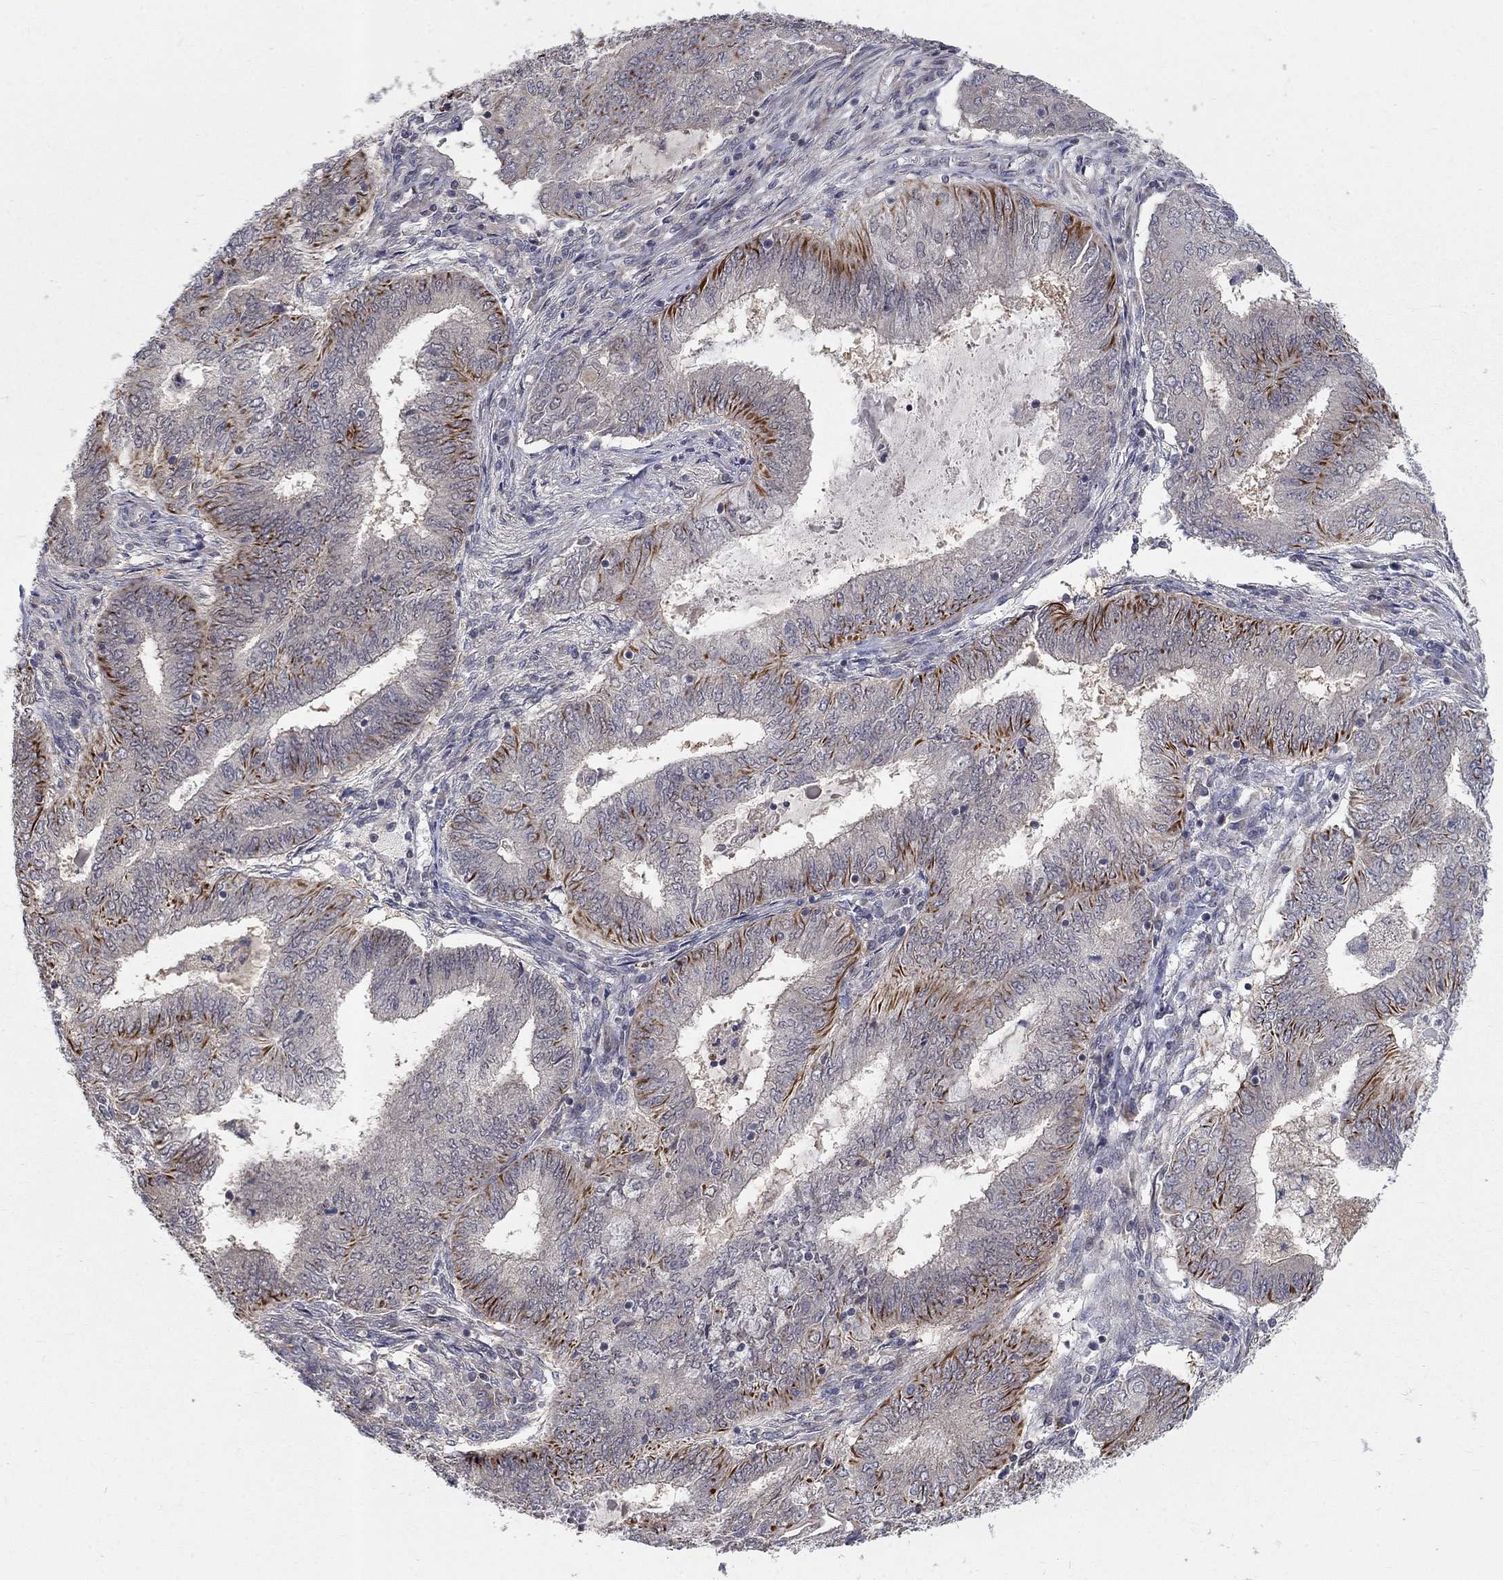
{"staining": {"intensity": "strong", "quantity": "<25%", "location": "cytoplasmic/membranous"}, "tissue": "endometrial cancer", "cell_type": "Tumor cells", "image_type": "cancer", "snomed": [{"axis": "morphology", "description": "Adenocarcinoma, NOS"}, {"axis": "topography", "description": "Endometrium"}], "caption": "Adenocarcinoma (endometrial) was stained to show a protein in brown. There is medium levels of strong cytoplasmic/membranous expression in about <25% of tumor cells. (DAB (3,3'-diaminobenzidine) IHC, brown staining for protein, blue staining for nuclei).", "gene": "MSRA", "patient": {"sex": "female", "age": 62}}